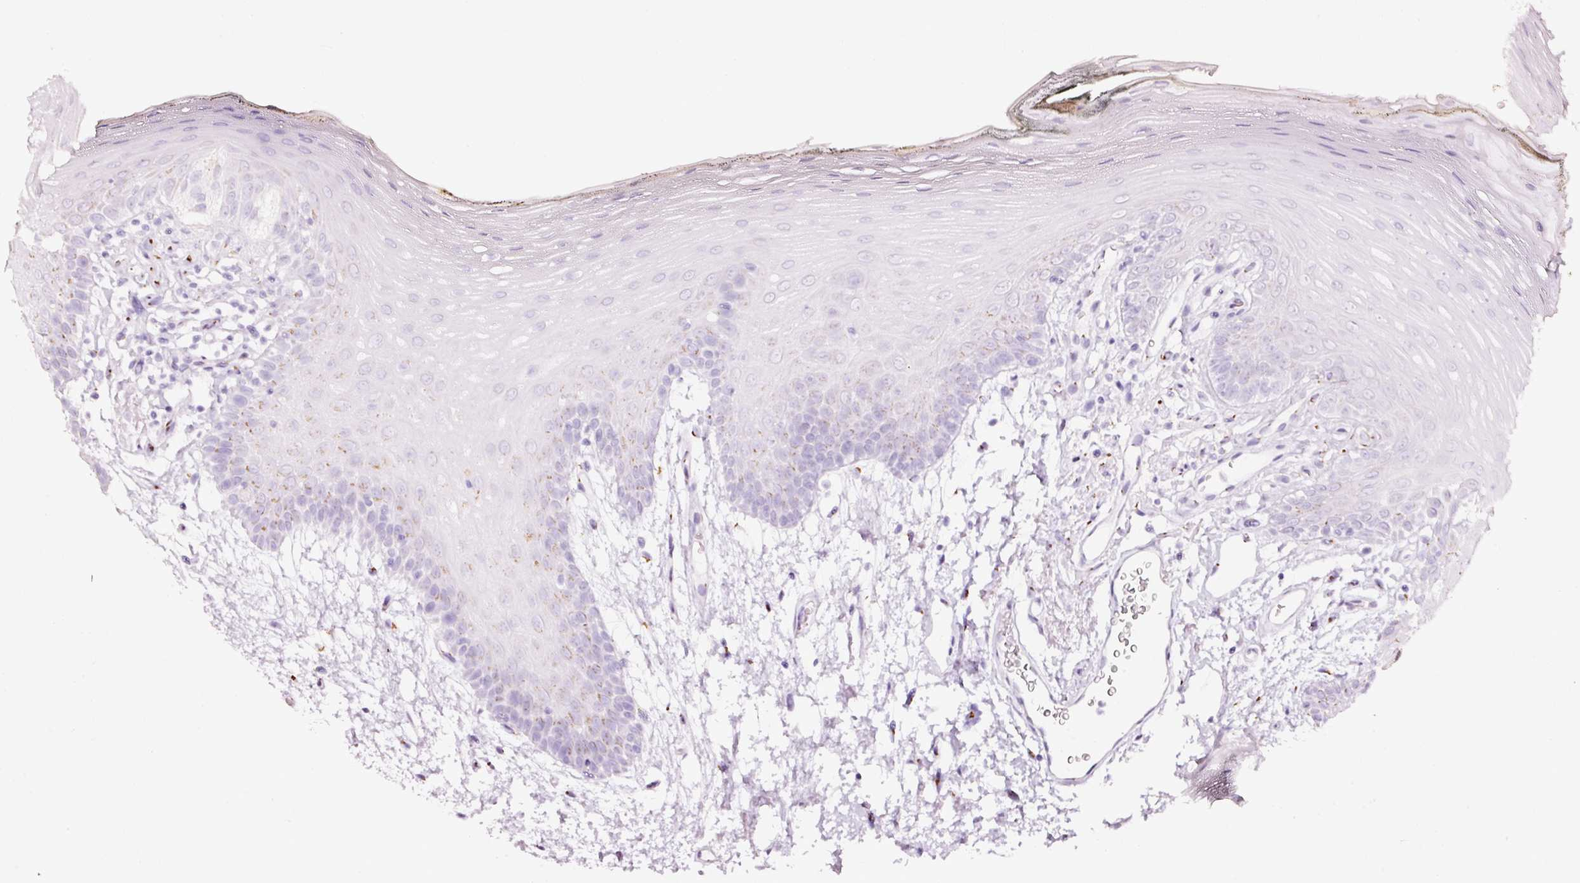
{"staining": {"intensity": "moderate", "quantity": "<25%", "location": "cytoplasmic/membranous"}, "tissue": "oral mucosa", "cell_type": "Squamous epithelial cells", "image_type": "normal", "snomed": [{"axis": "morphology", "description": "Normal tissue, NOS"}, {"axis": "morphology", "description": "Squamous cell carcinoma, NOS"}, {"axis": "topography", "description": "Oral tissue"}, {"axis": "topography", "description": "Head-Neck"}], "caption": "A photomicrograph showing moderate cytoplasmic/membranous positivity in approximately <25% of squamous epithelial cells in normal oral mucosa, as visualized by brown immunohistochemical staining.", "gene": "SDF4", "patient": {"sex": "female", "age": 81}}